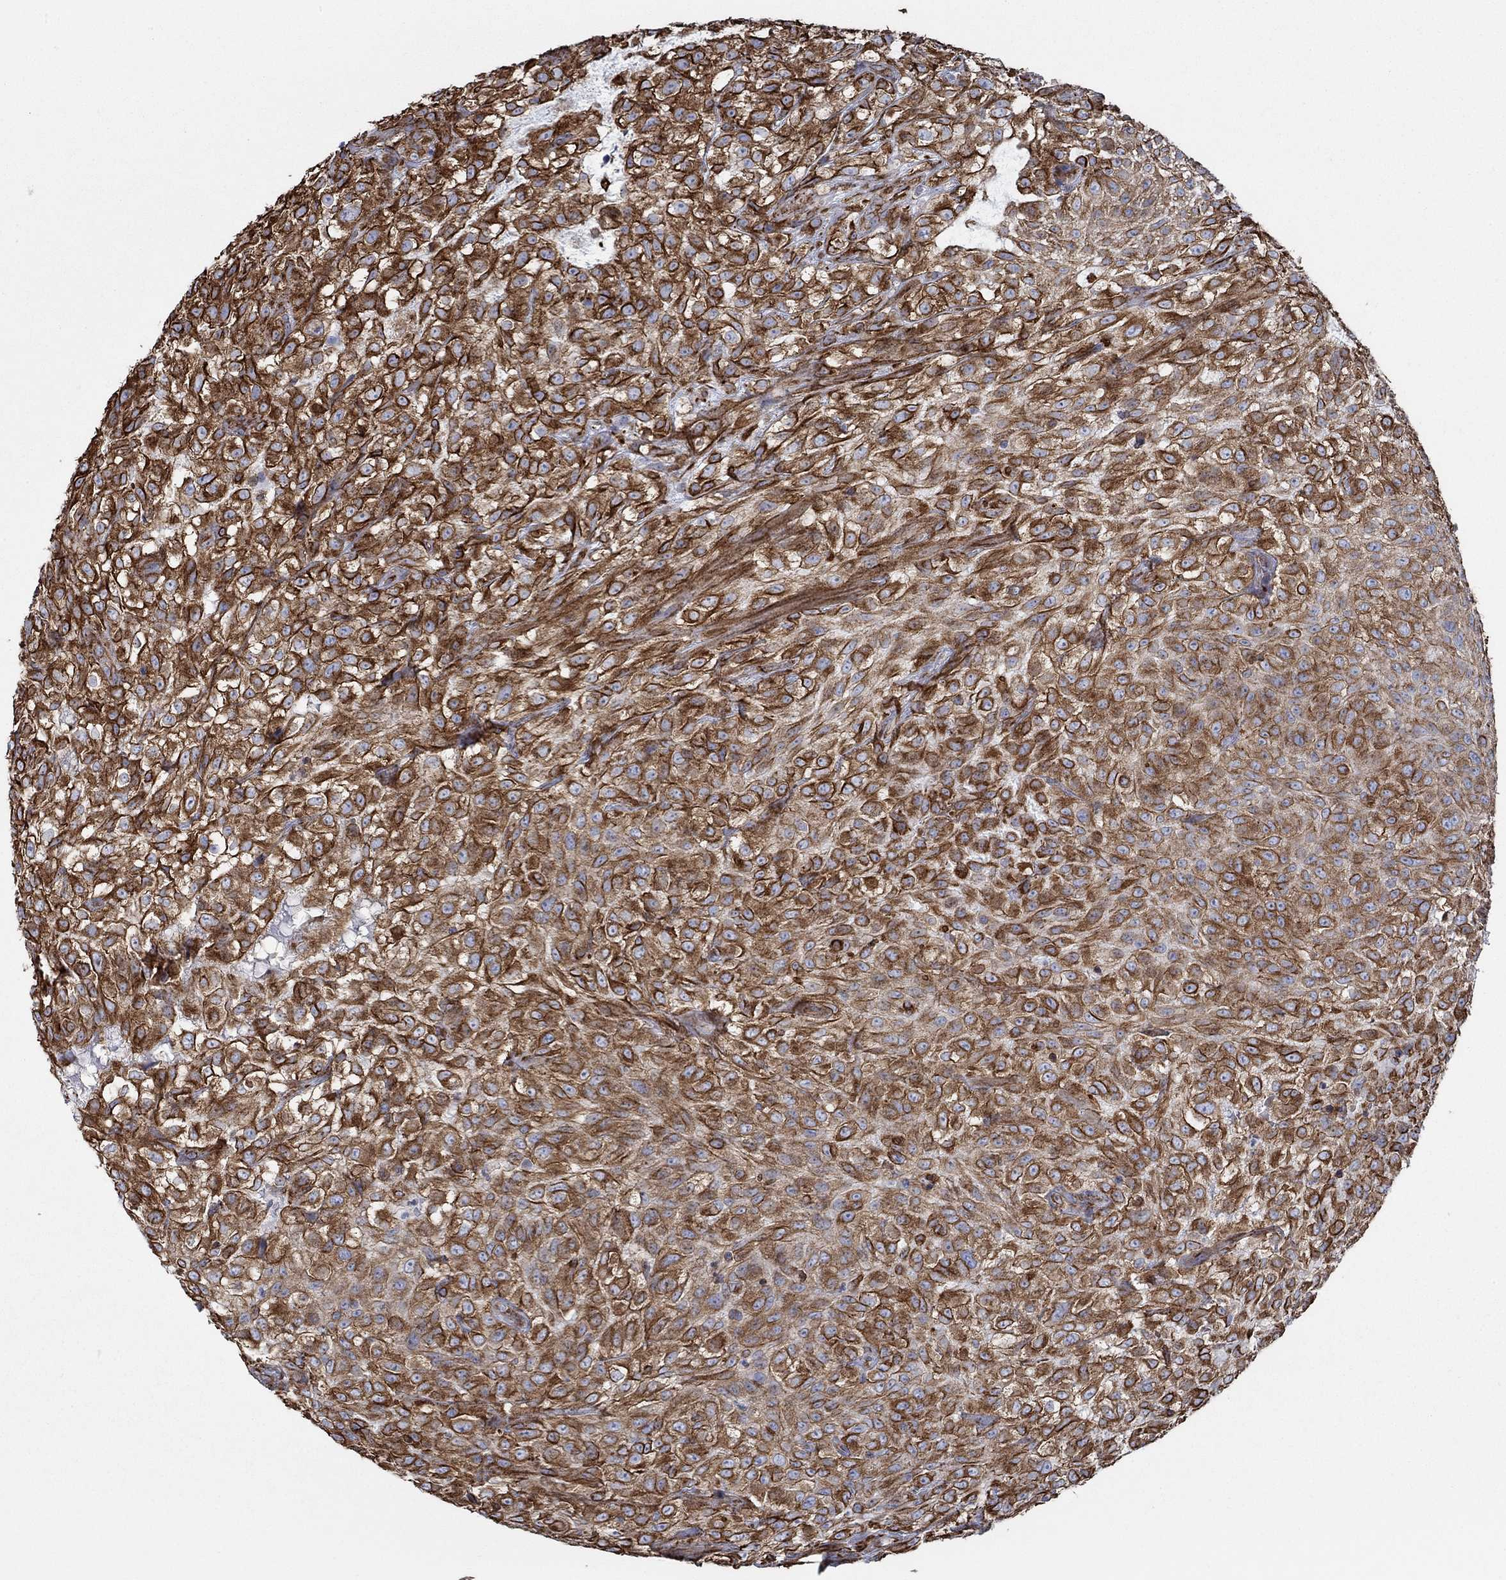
{"staining": {"intensity": "strong", "quantity": "25%-75%", "location": "cytoplasmic/membranous"}, "tissue": "urothelial cancer", "cell_type": "Tumor cells", "image_type": "cancer", "snomed": [{"axis": "morphology", "description": "Urothelial carcinoma, High grade"}, {"axis": "topography", "description": "Urinary bladder"}], "caption": "Immunohistochemical staining of urothelial carcinoma (high-grade) shows high levels of strong cytoplasmic/membranous protein expression in approximately 25%-75% of tumor cells.", "gene": "STC2", "patient": {"sex": "male", "age": 56}}